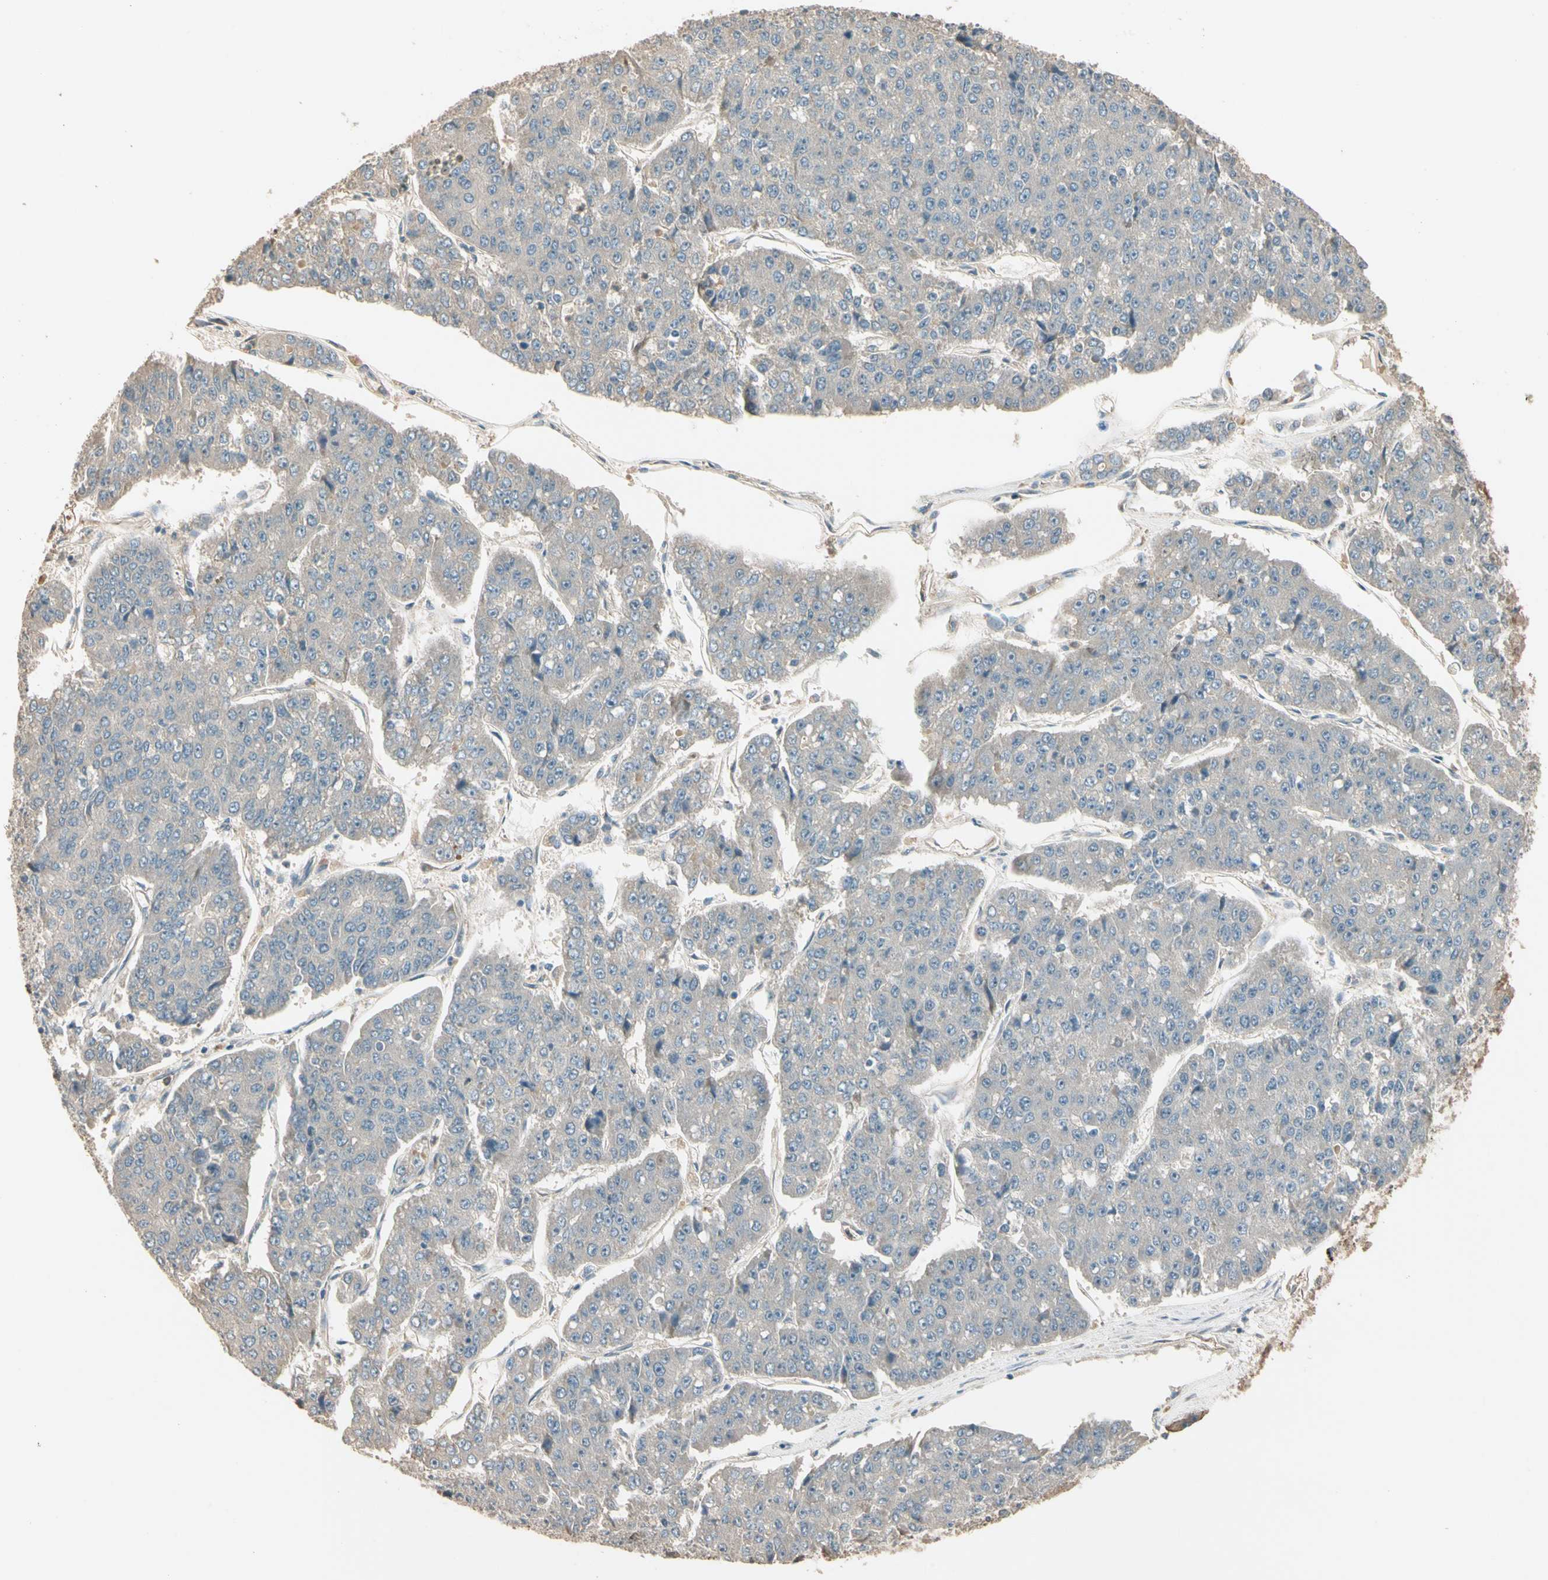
{"staining": {"intensity": "negative", "quantity": "none", "location": "none"}, "tissue": "pancreatic cancer", "cell_type": "Tumor cells", "image_type": "cancer", "snomed": [{"axis": "morphology", "description": "Adenocarcinoma, NOS"}, {"axis": "topography", "description": "Pancreas"}], "caption": "Pancreatic cancer (adenocarcinoma) was stained to show a protein in brown. There is no significant expression in tumor cells.", "gene": "TNFRSF21", "patient": {"sex": "male", "age": 50}}